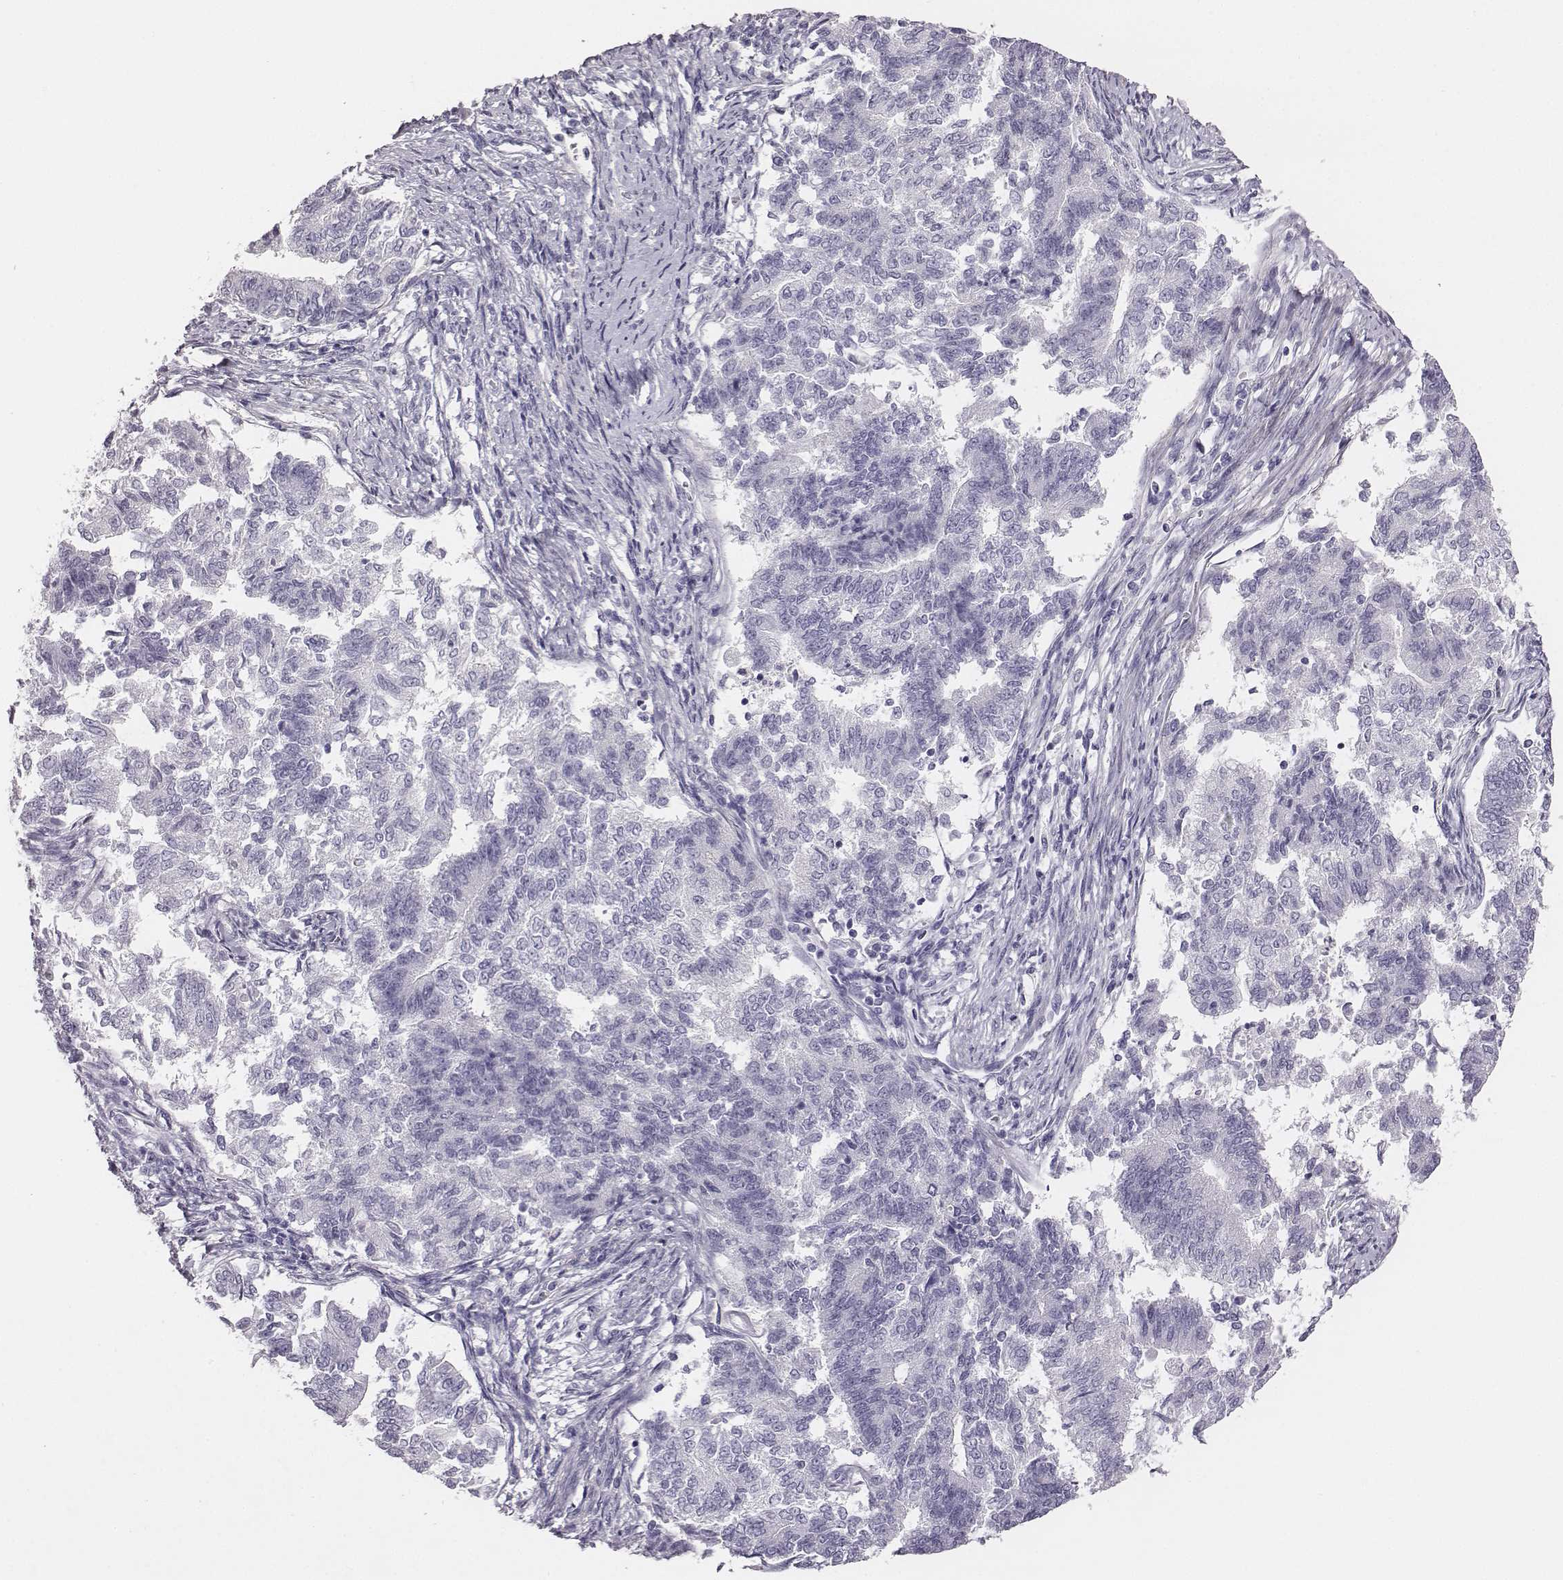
{"staining": {"intensity": "negative", "quantity": "none", "location": "none"}, "tissue": "endometrial cancer", "cell_type": "Tumor cells", "image_type": "cancer", "snomed": [{"axis": "morphology", "description": "Adenocarcinoma, NOS"}, {"axis": "topography", "description": "Endometrium"}], "caption": "Tumor cells show no significant positivity in endometrial cancer (adenocarcinoma).", "gene": "ADAM7", "patient": {"sex": "female", "age": 65}}